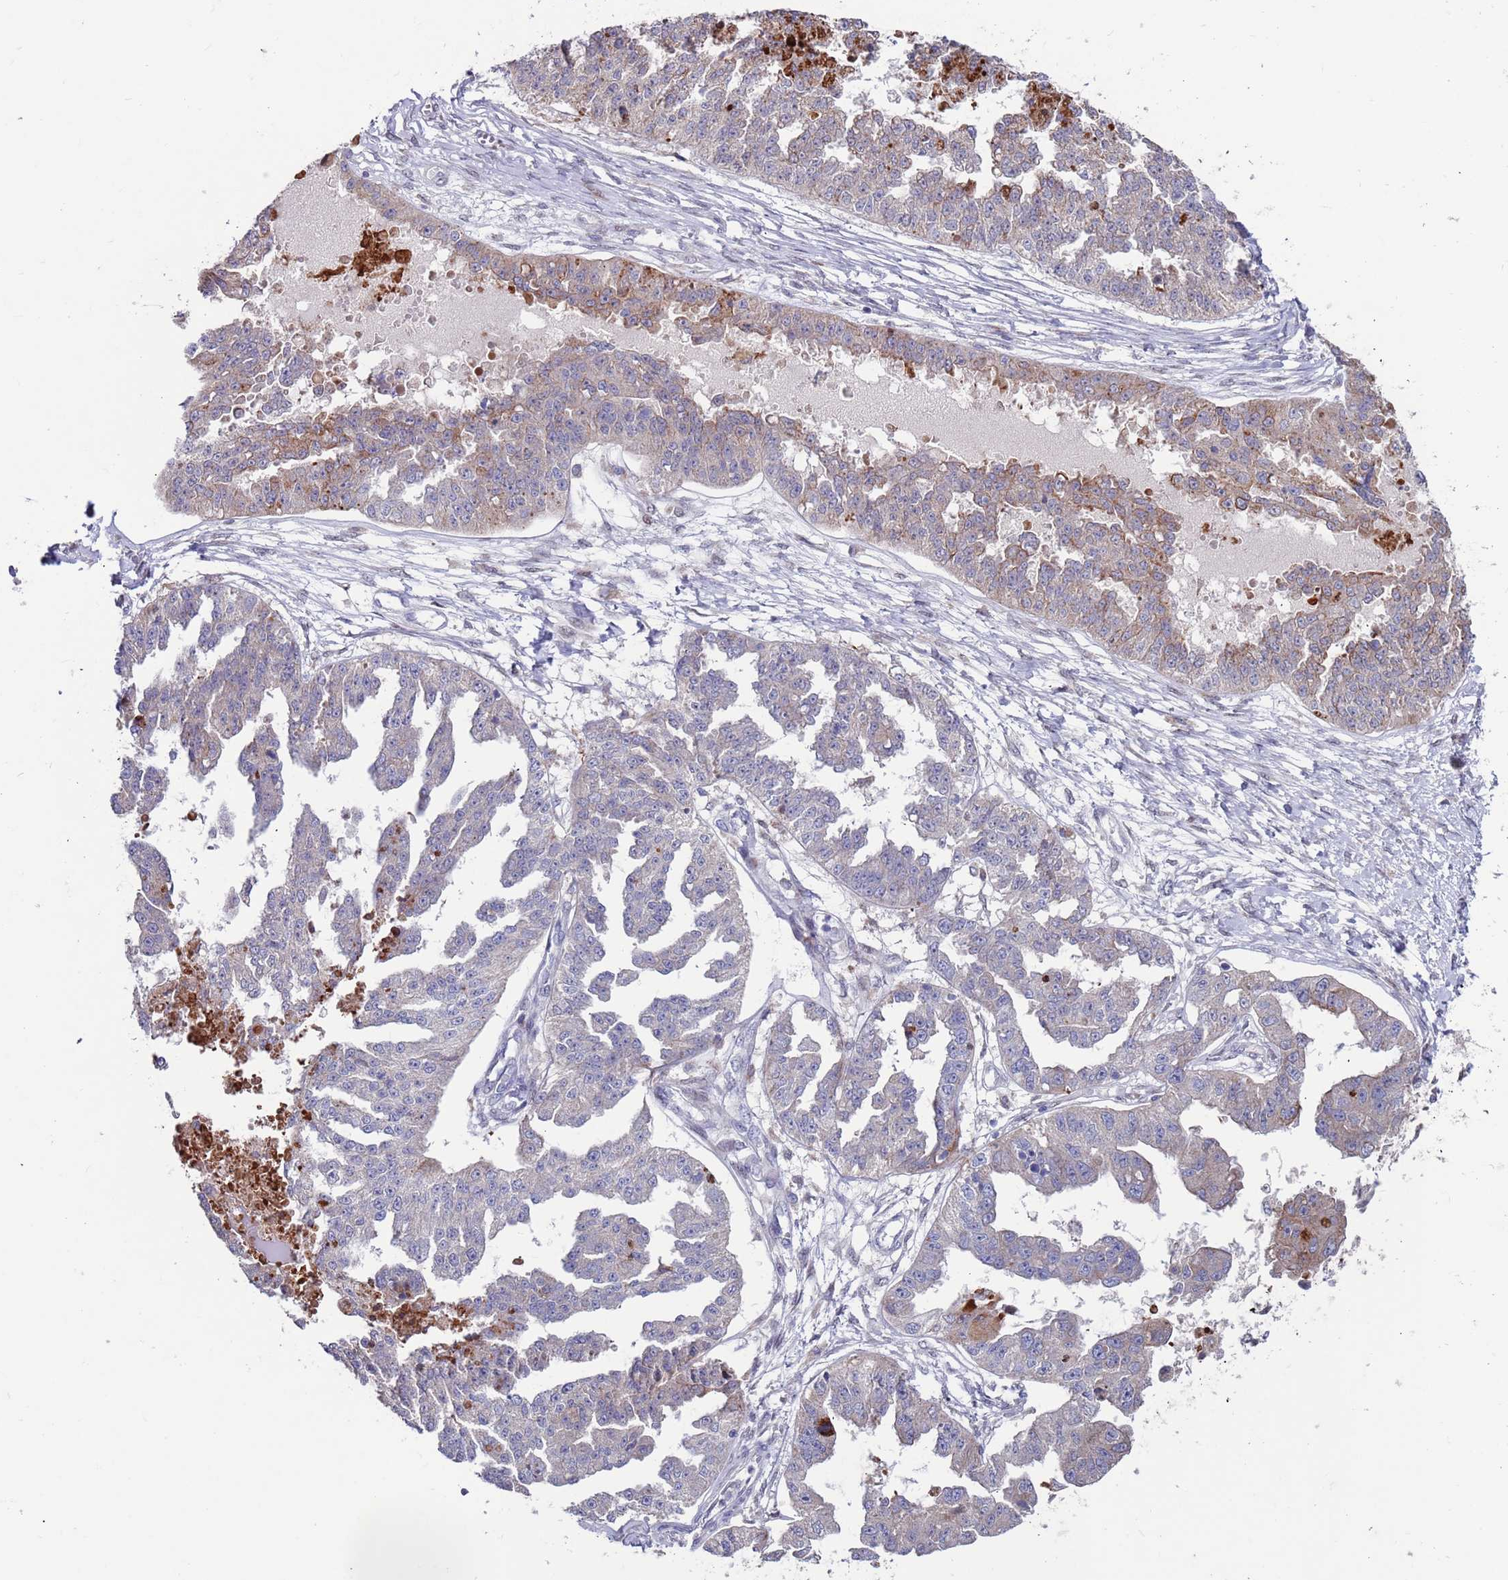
{"staining": {"intensity": "moderate", "quantity": "<25%", "location": "cytoplasmic/membranous"}, "tissue": "ovarian cancer", "cell_type": "Tumor cells", "image_type": "cancer", "snomed": [{"axis": "morphology", "description": "Cystadenocarcinoma, serous, NOS"}, {"axis": "topography", "description": "Ovary"}], "caption": "Moderate cytoplasmic/membranous expression is identified in approximately <25% of tumor cells in ovarian cancer. (DAB (3,3'-diaminobenzidine) IHC, brown staining for protein, blue staining for nuclei).", "gene": "FBXO27", "patient": {"sex": "female", "age": 58}}